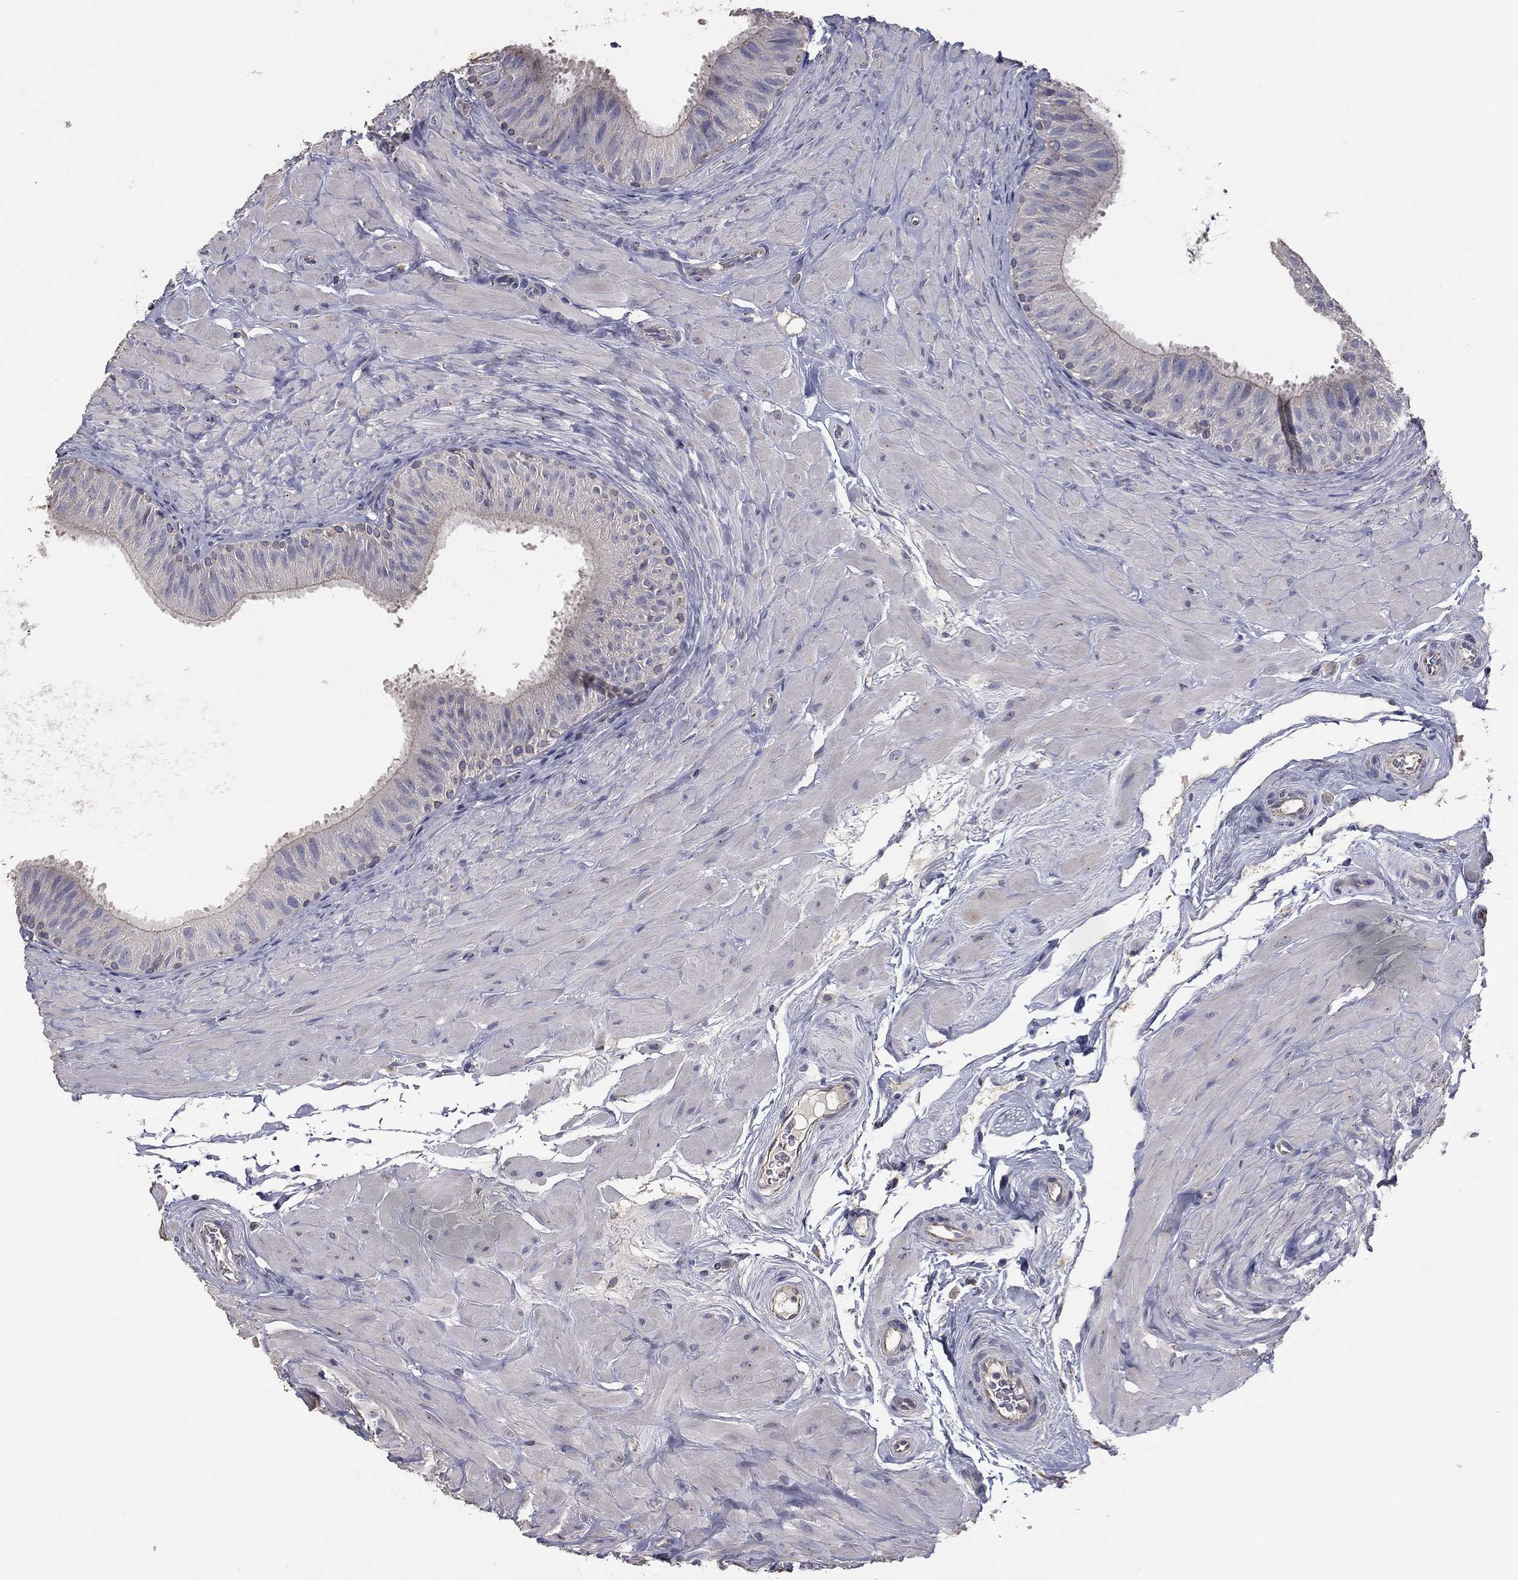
{"staining": {"intensity": "moderate", "quantity": "<25%", "location": "cytoplasmic/membranous"}, "tissue": "epididymis", "cell_type": "Glandular cells", "image_type": "normal", "snomed": [{"axis": "morphology", "description": "Normal tissue, NOS"}, {"axis": "topography", "description": "Epididymis"}], "caption": "Epididymis was stained to show a protein in brown. There is low levels of moderate cytoplasmic/membranous staining in about <25% of glandular cells. (DAB (3,3'-diaminobenzidine) IHC with brightfield microscopy, high magnification).", "gene": "CROCC", "patient": {"sex": "male", "age": 34}}